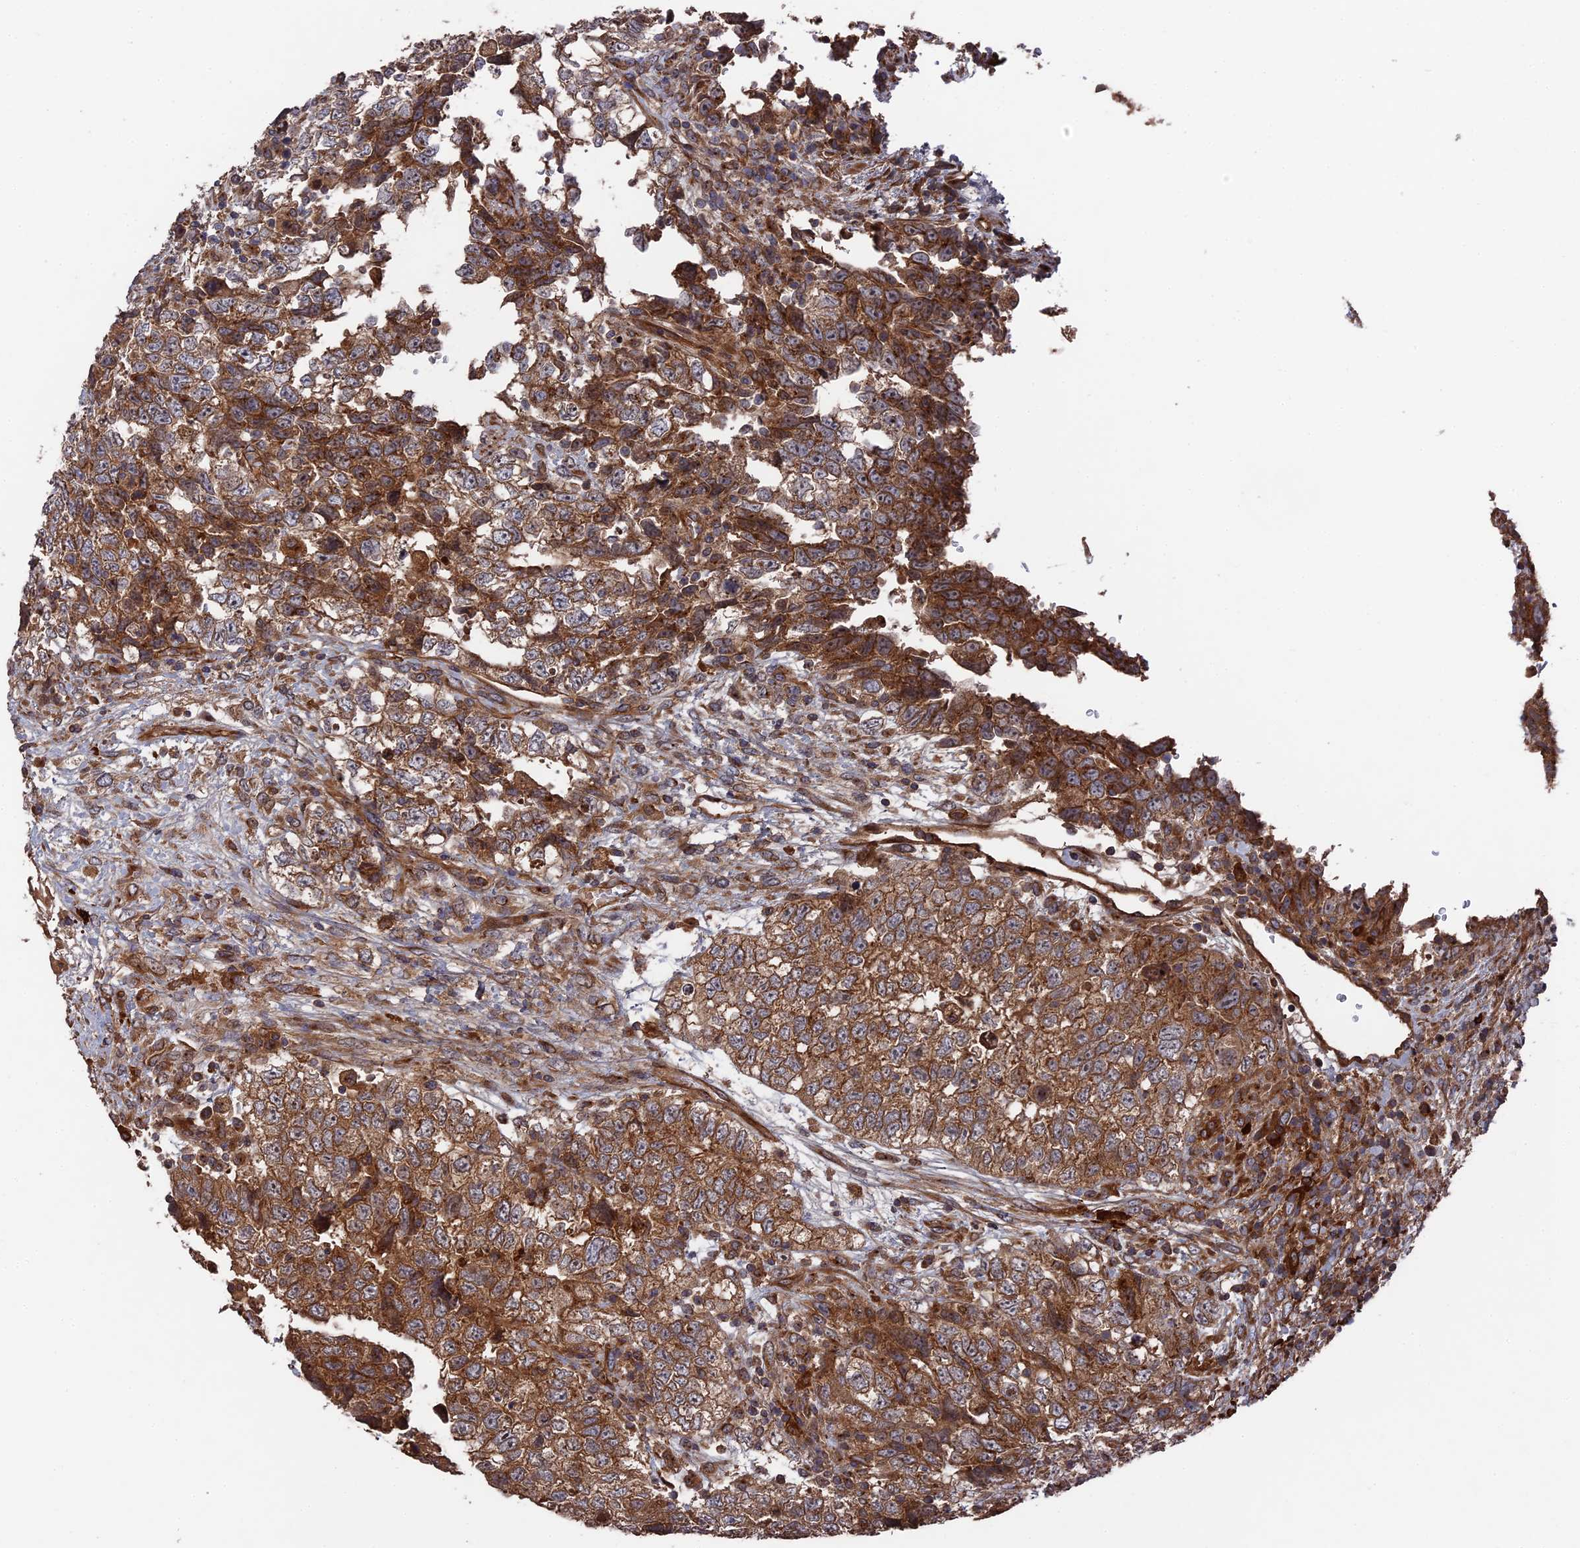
{"staining": {"intensity": "moderate", "quantity": ">75%", "location": "cytoplasmic/membranous"}, "tissue": "testis cancer", "cell_type": "Tumor cells", "image_type": "cancer", "snomed": [{"axis": "morphology", "description": "Carcinoma, Embryonal, NOS"}, {"axis": "topography", "description": "Testis"}], "caption": "Human testis cancer (embryonal carcinoma) stained with a protein marker demonstrates moderate staining in tumor cells.", "gene": "DEF8", "patient": {"sex": "male", "age": 37}}